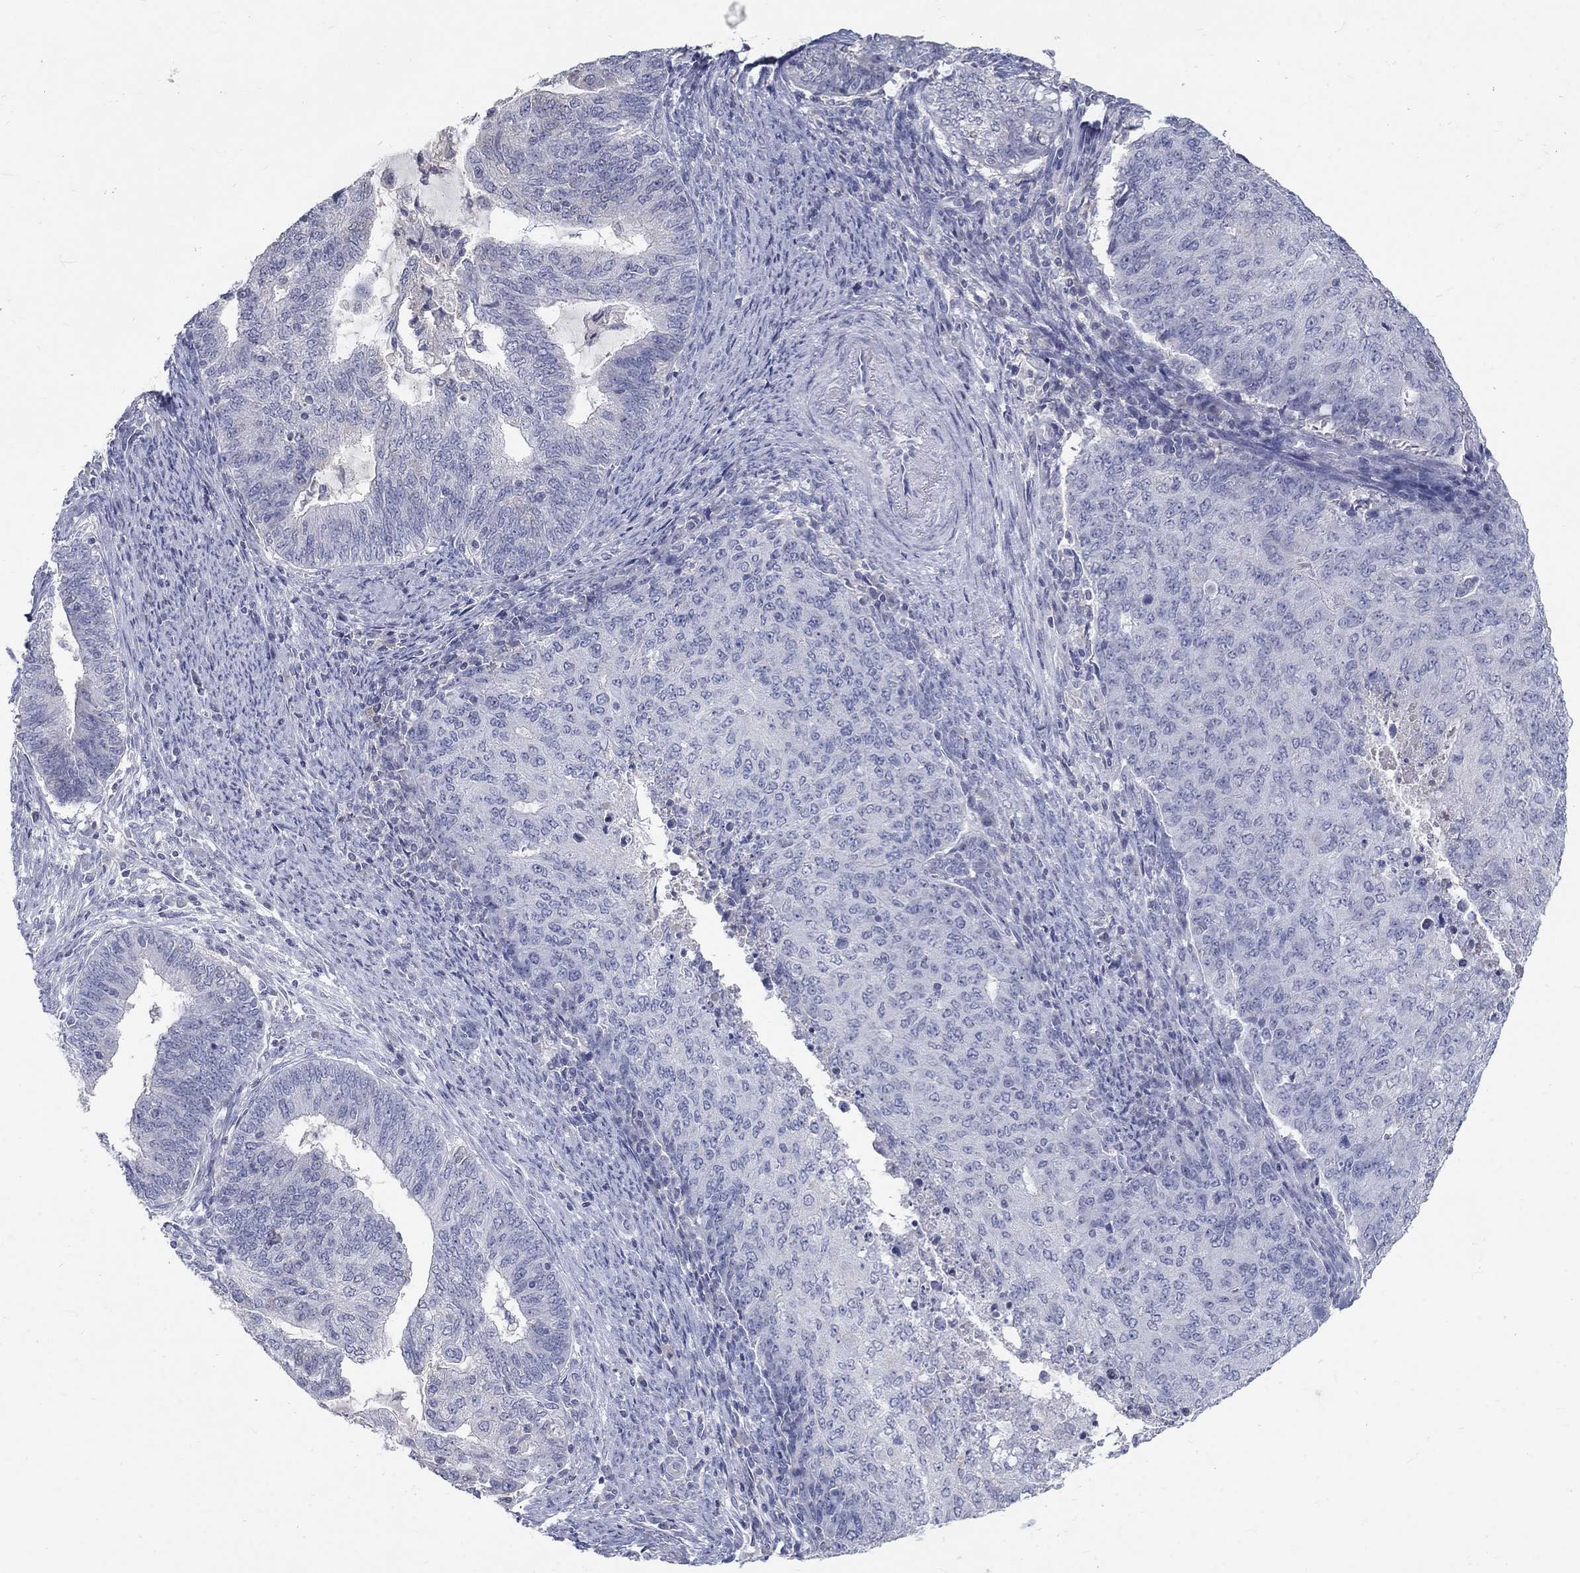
{"staining": {"intensity": "negative", "quantity": "none", "location": "none"}, "tissue": "endometrial cancer", "cell_type": "Tumor cells", "image_type": "cancer", "snomed": [{"axis": "morphology", "description": "Adenocarcinoma, NOS"}, {"axis": "topography", "description": "Endometrium"}], "caption": "This micrograph is of endometrial adenocarcinoma stained with immunohistochemistry to label a protein in brown with the nuclei are counter-stained blue. There is no expression in tumor cells.", "gene": "PTH1R", "patient": {"sex": "female", "age": 82}}